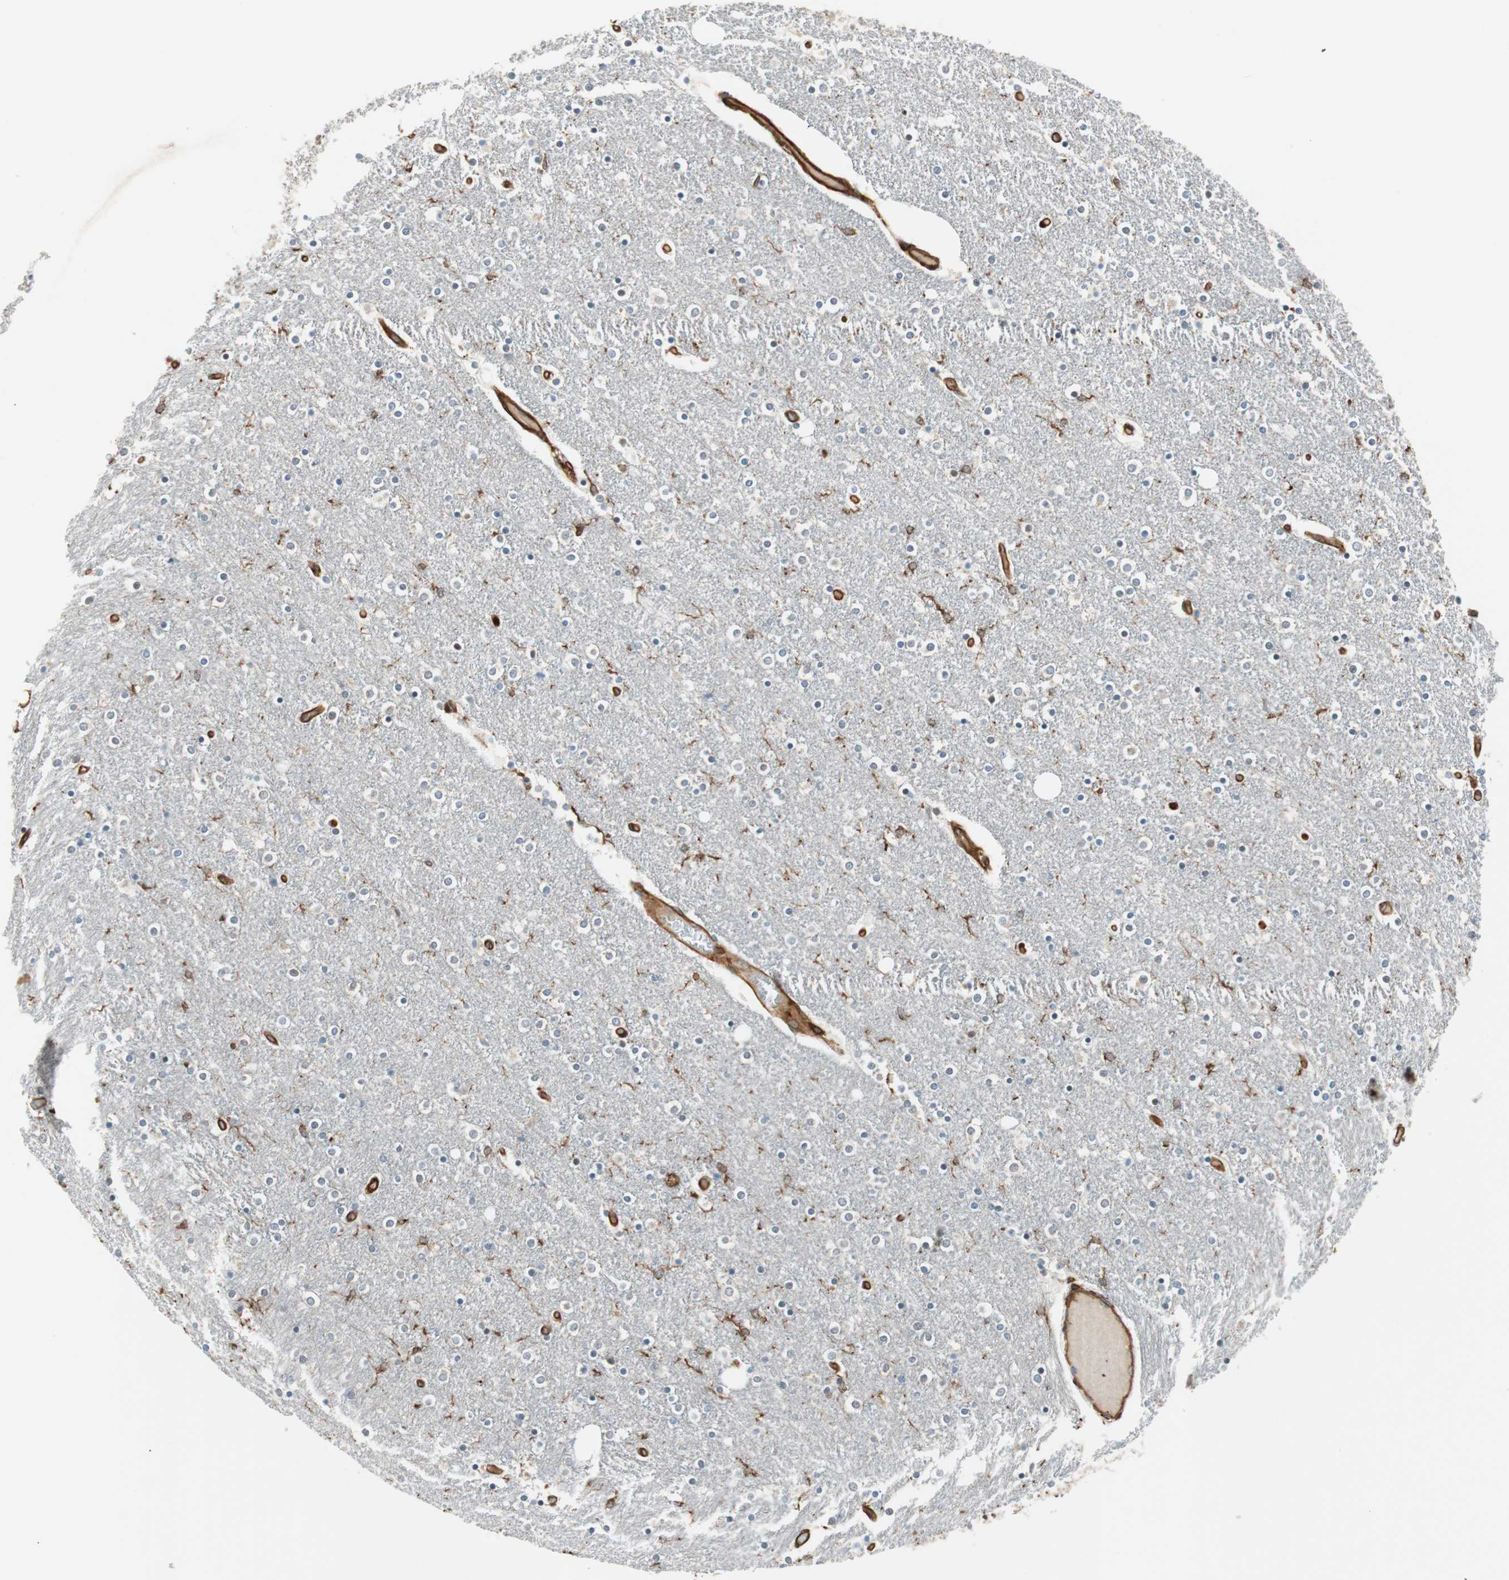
{"staining": {"intensity": "weak", "quantity": "<25%", "location": "cytoplasmic/membranous"}, "tissue": "caudate", "cell_type": "Glial cells", "image_type": "normal", "snomed": [{"axis": "morphology", "description": "Normal tissue, NOS"}, {"axis": "topography", "description": "Lateral ventricle wall"}], "caption": "Human caudate stained for a protein using immunohistochemistry displays no positivity in glial cells.", "gene": "VASP", "patient": {"sex": "female", "age": 54}}